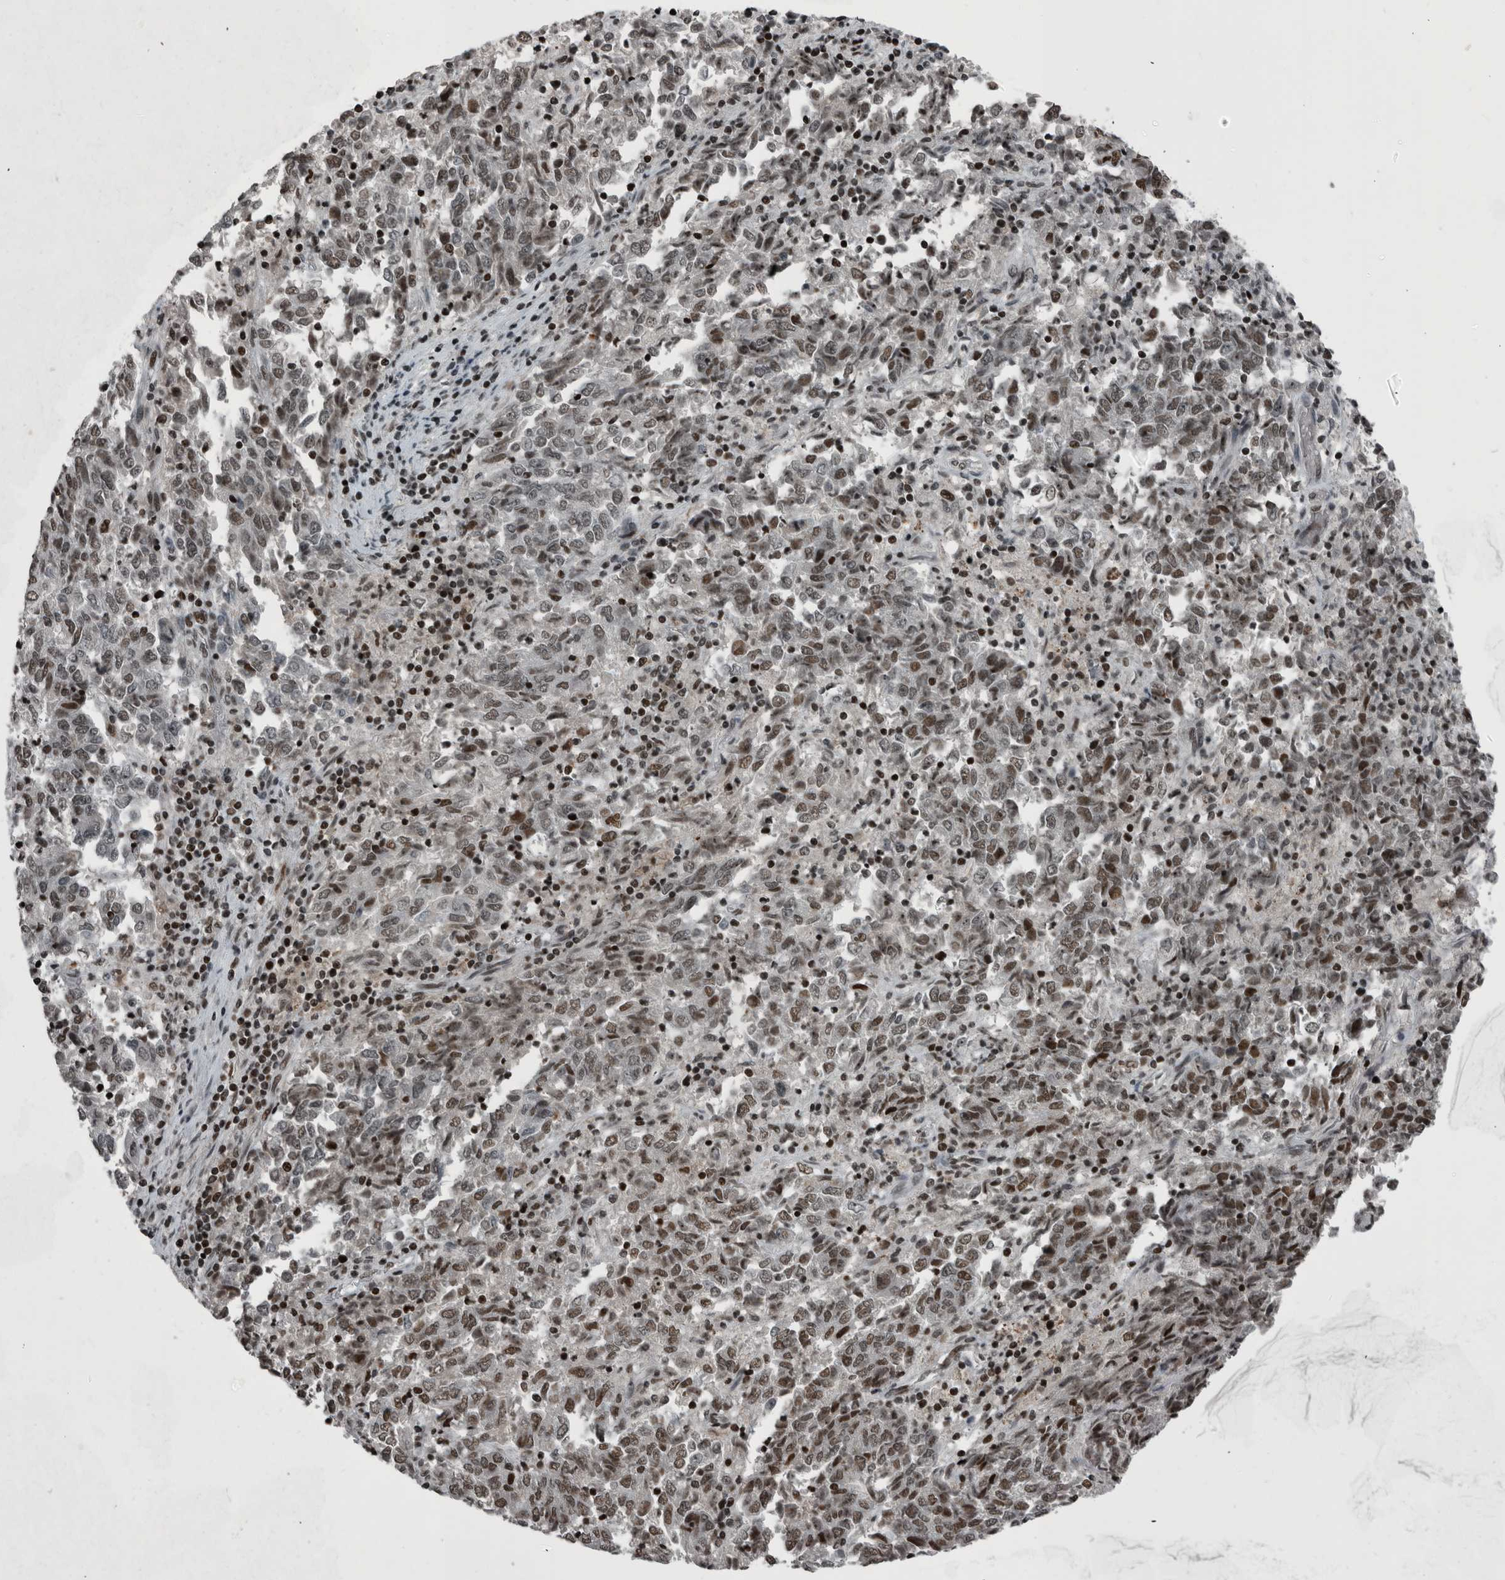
{"staining": {"intensity": "moderate", "quantity": ">75%", "location": "nuclear"}, "tissue": "endometrial cancer", "cell_type": "Tumor cells", "image_type": "cancer", "snomed": [{"axis": "morphology", "description": "Adenocarcinoma, NOS"}, {"axis": "topography", "description": "Endometrium"}], "caption": "DAB immunohistochemical staining of endometrial cancer (adenocarcinoma) reveals moderate nuclear protein positivity in approximately >75% of tumor cells.", "gene": "UNC50", "patient": {"sex": "female", "age": 80}}